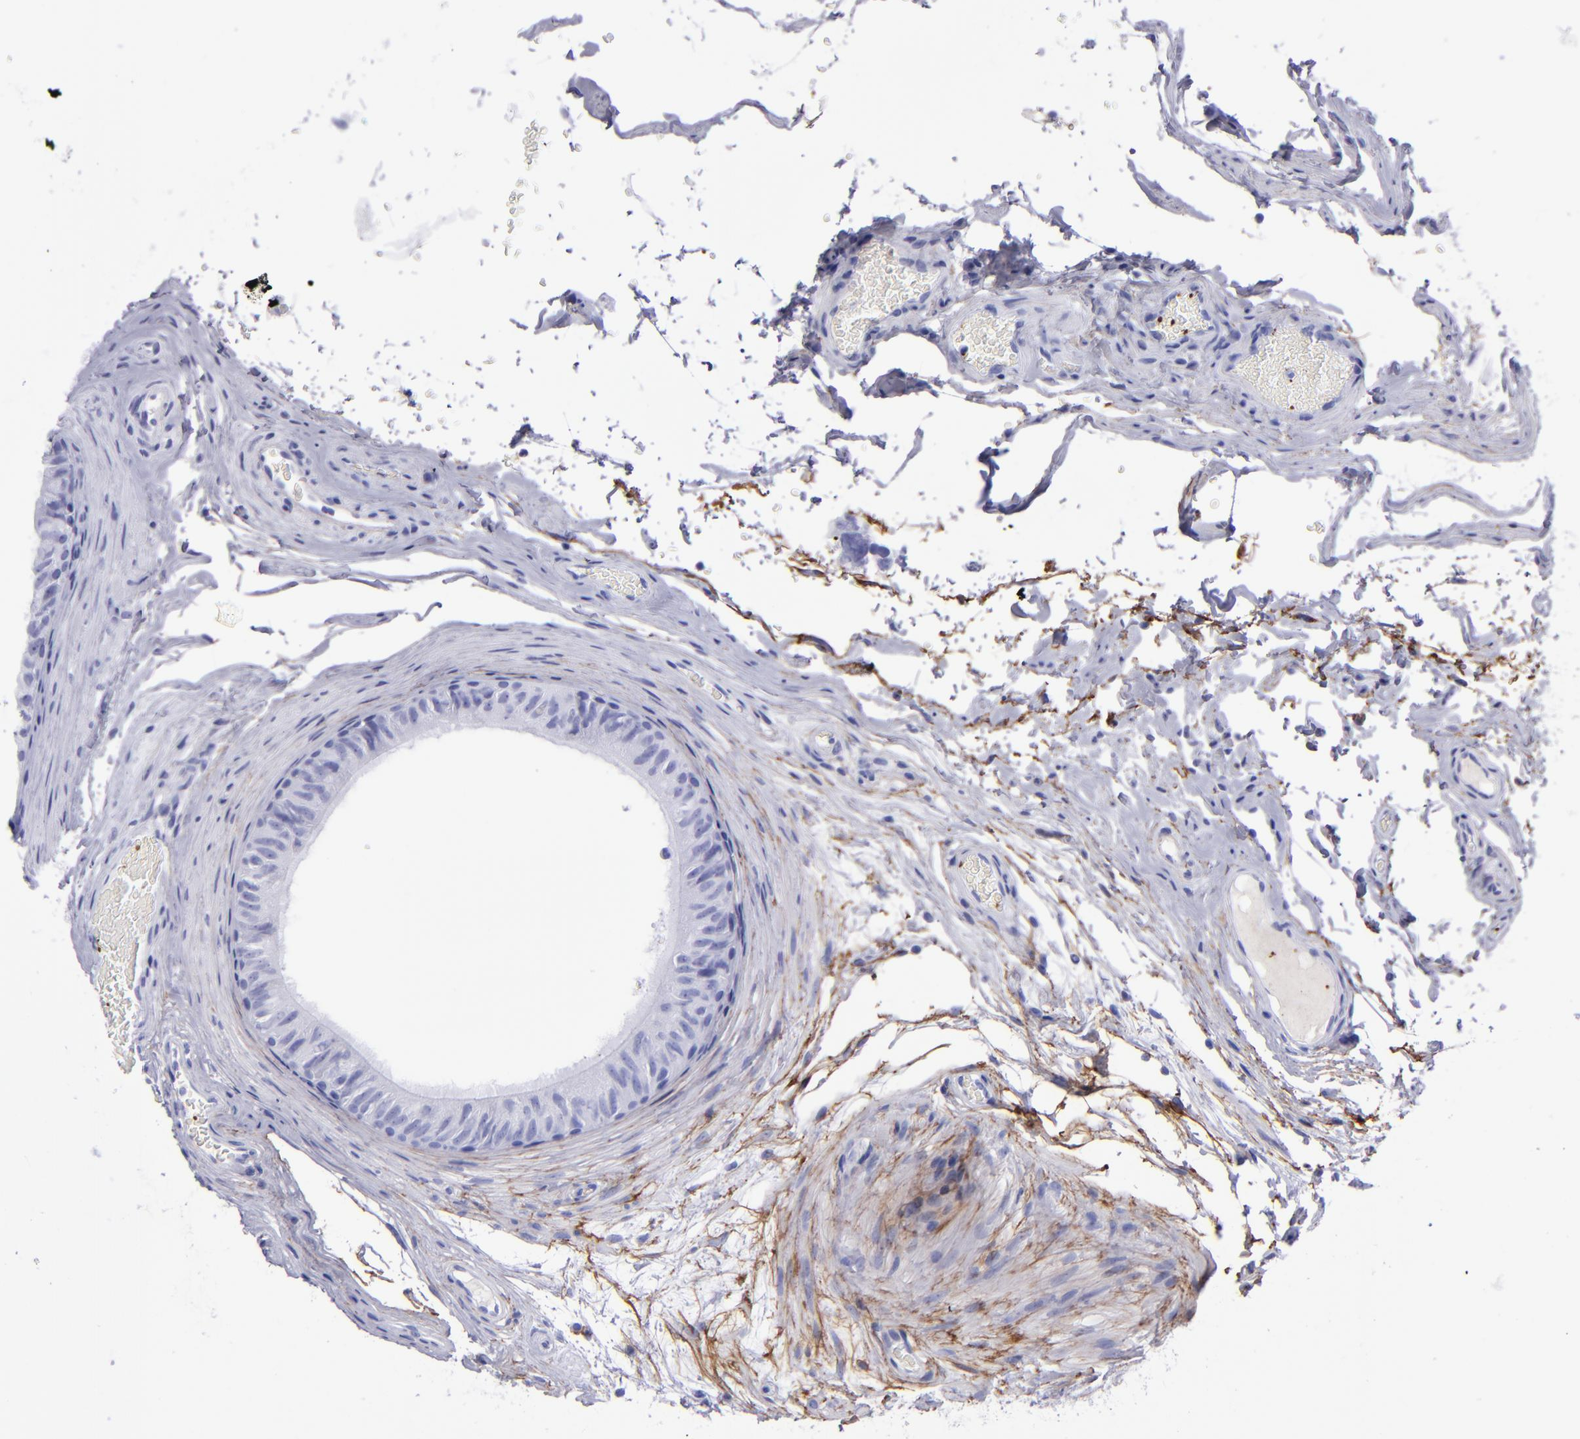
{"staining": {"intensity": "negative", "quantity": "none", "location": "none"}, "tissue": "epididymis", "cell_type": "Glandular cells", "image_type": "normal", "snomed": [{"axis": "morphology", "description": "Normal tissue, NOS"}, {"axis": "topography", "description": "Testis"}, {"axis": "topography", "description": "Epididymis"}], "caption": "IHC of unremarkable epididymis exhibits no expression in glandular cells.", "gene": "EFCAB13", "patient": {"sex": "male", "age": 36}}